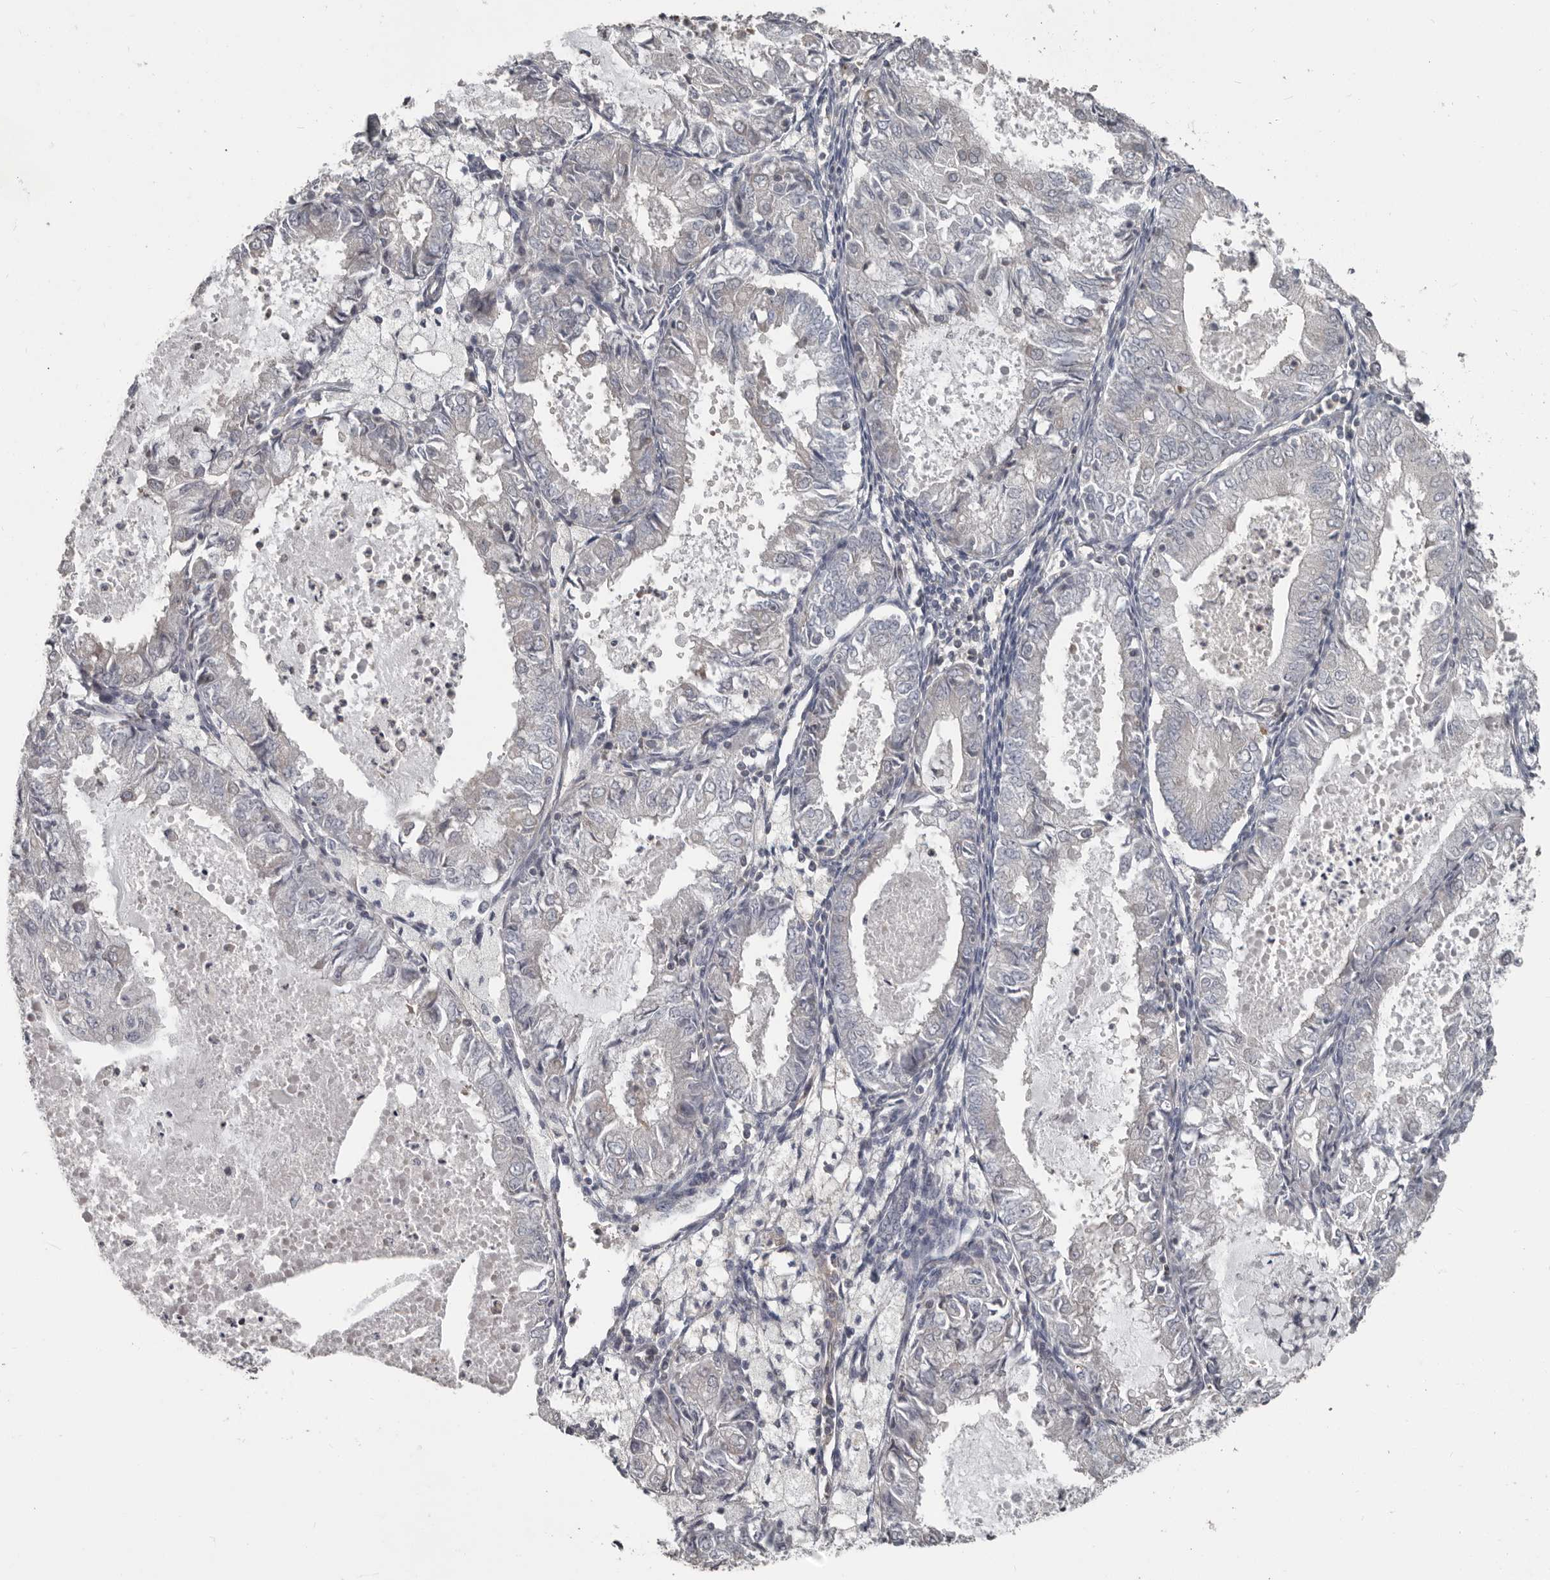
{"staining": {"intensity": "negative", "quantity": "none", "location": "none"}, "tissue": "endometrial cancer", "cell_type": "Tumor cells", "image_type": "cancer", "snomed": [{"axis": "morphology", "description": "Adenocarcinoma, NOS"}, {"axis": "topography", "description": "Endometrium"}], "caption": "Immunohistochemistry (IHC) photomicrograph of endometrial cancer (adenocarcinoma) stained for a protein (brown), which demonstrates no positivity in tumor cells.", "gene": "CA6", "patient": {"sex": "female", "age": 57}}